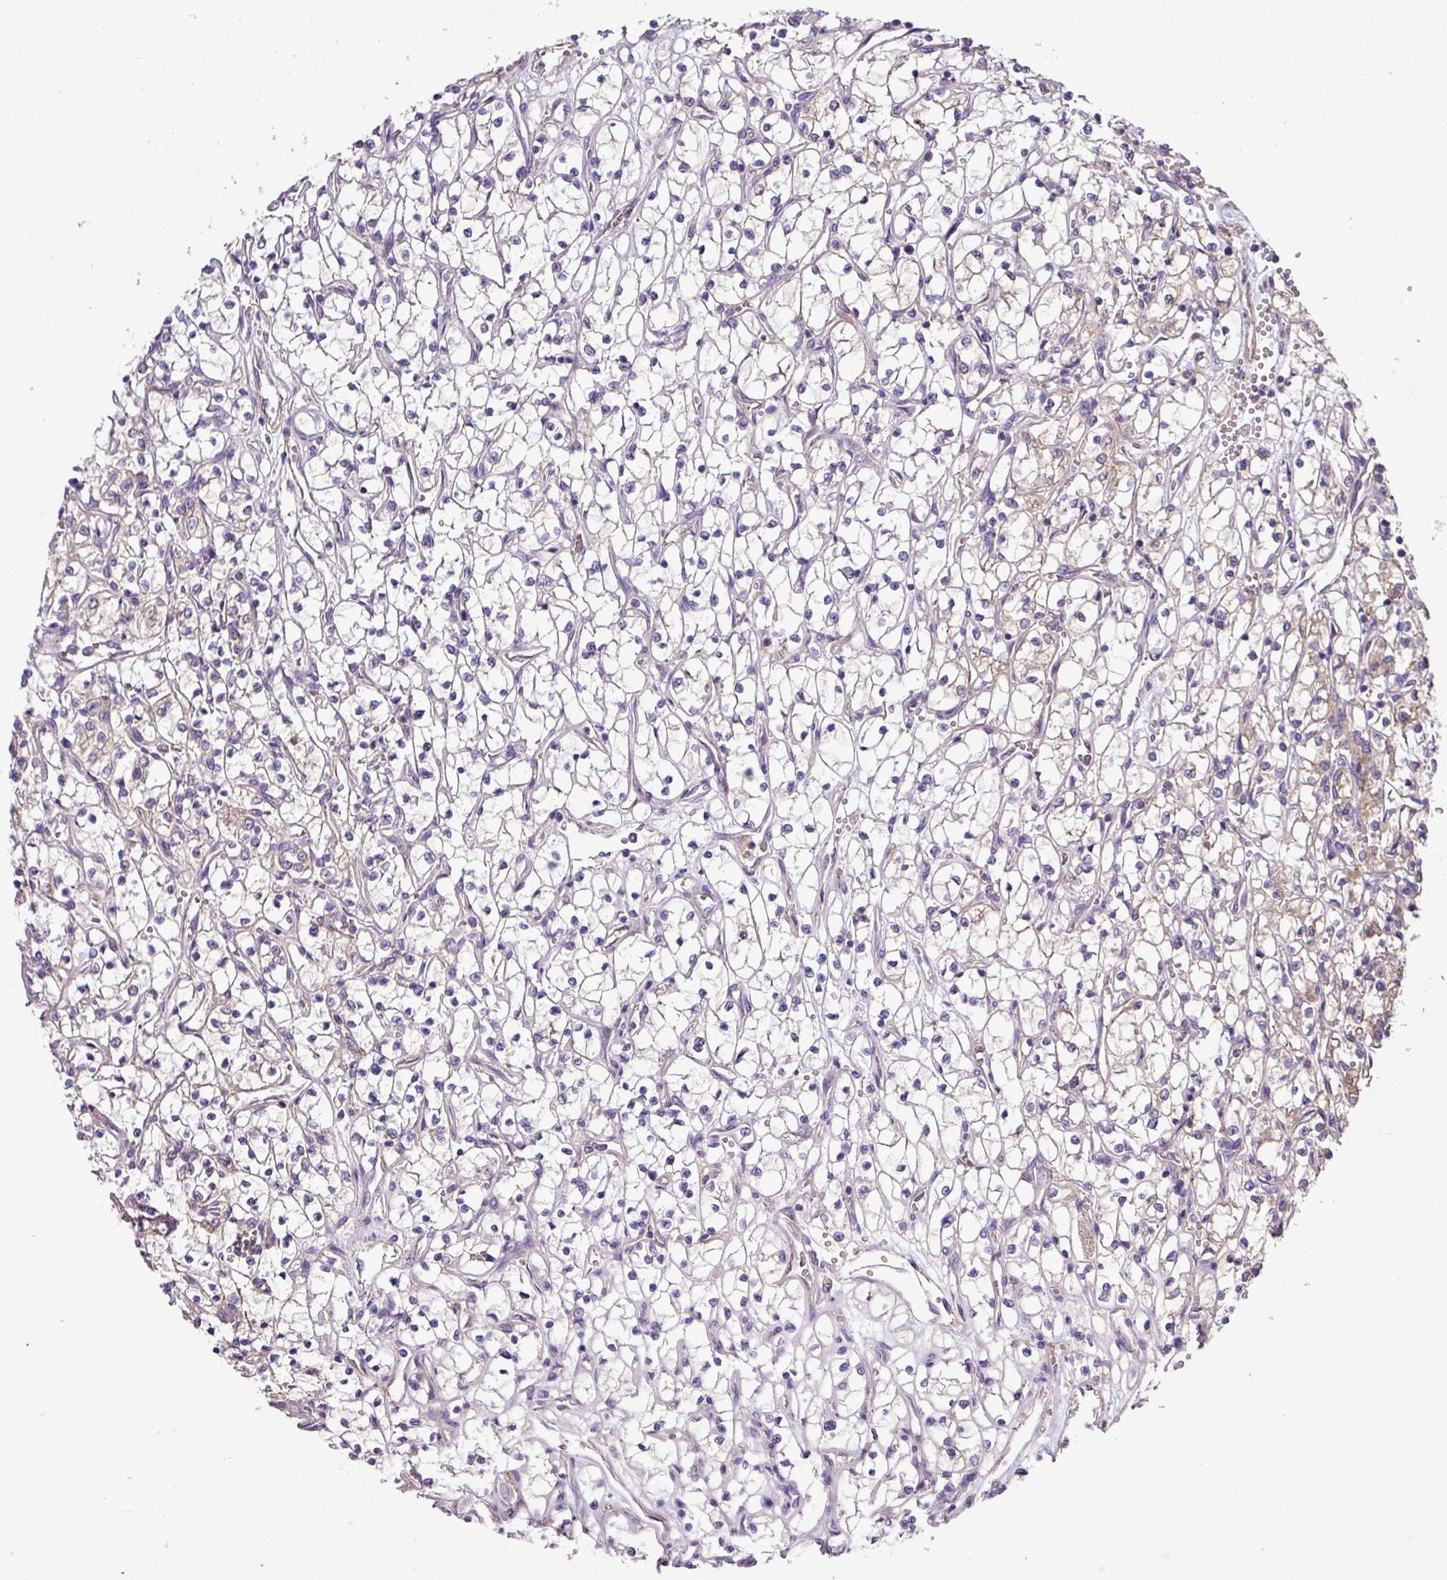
{"staining": {"intensity": "negative", "quantity": "none", "location": "none"}, "tissue": "renal cancer", "cell_type": "Tumor cells", "image_type": "cancer", "snomed": [{"axis": "morphology", "description": "Adenocarcinoma, NOS"}, {"axis": "topography", "description": "Kidney"}], "caption": "Renal cancer stained for a protein using immunohistochemistry displays no staining tumor cells.", "gene": "SLC23A2", "patient": {"sex": "female", "age": 69}}